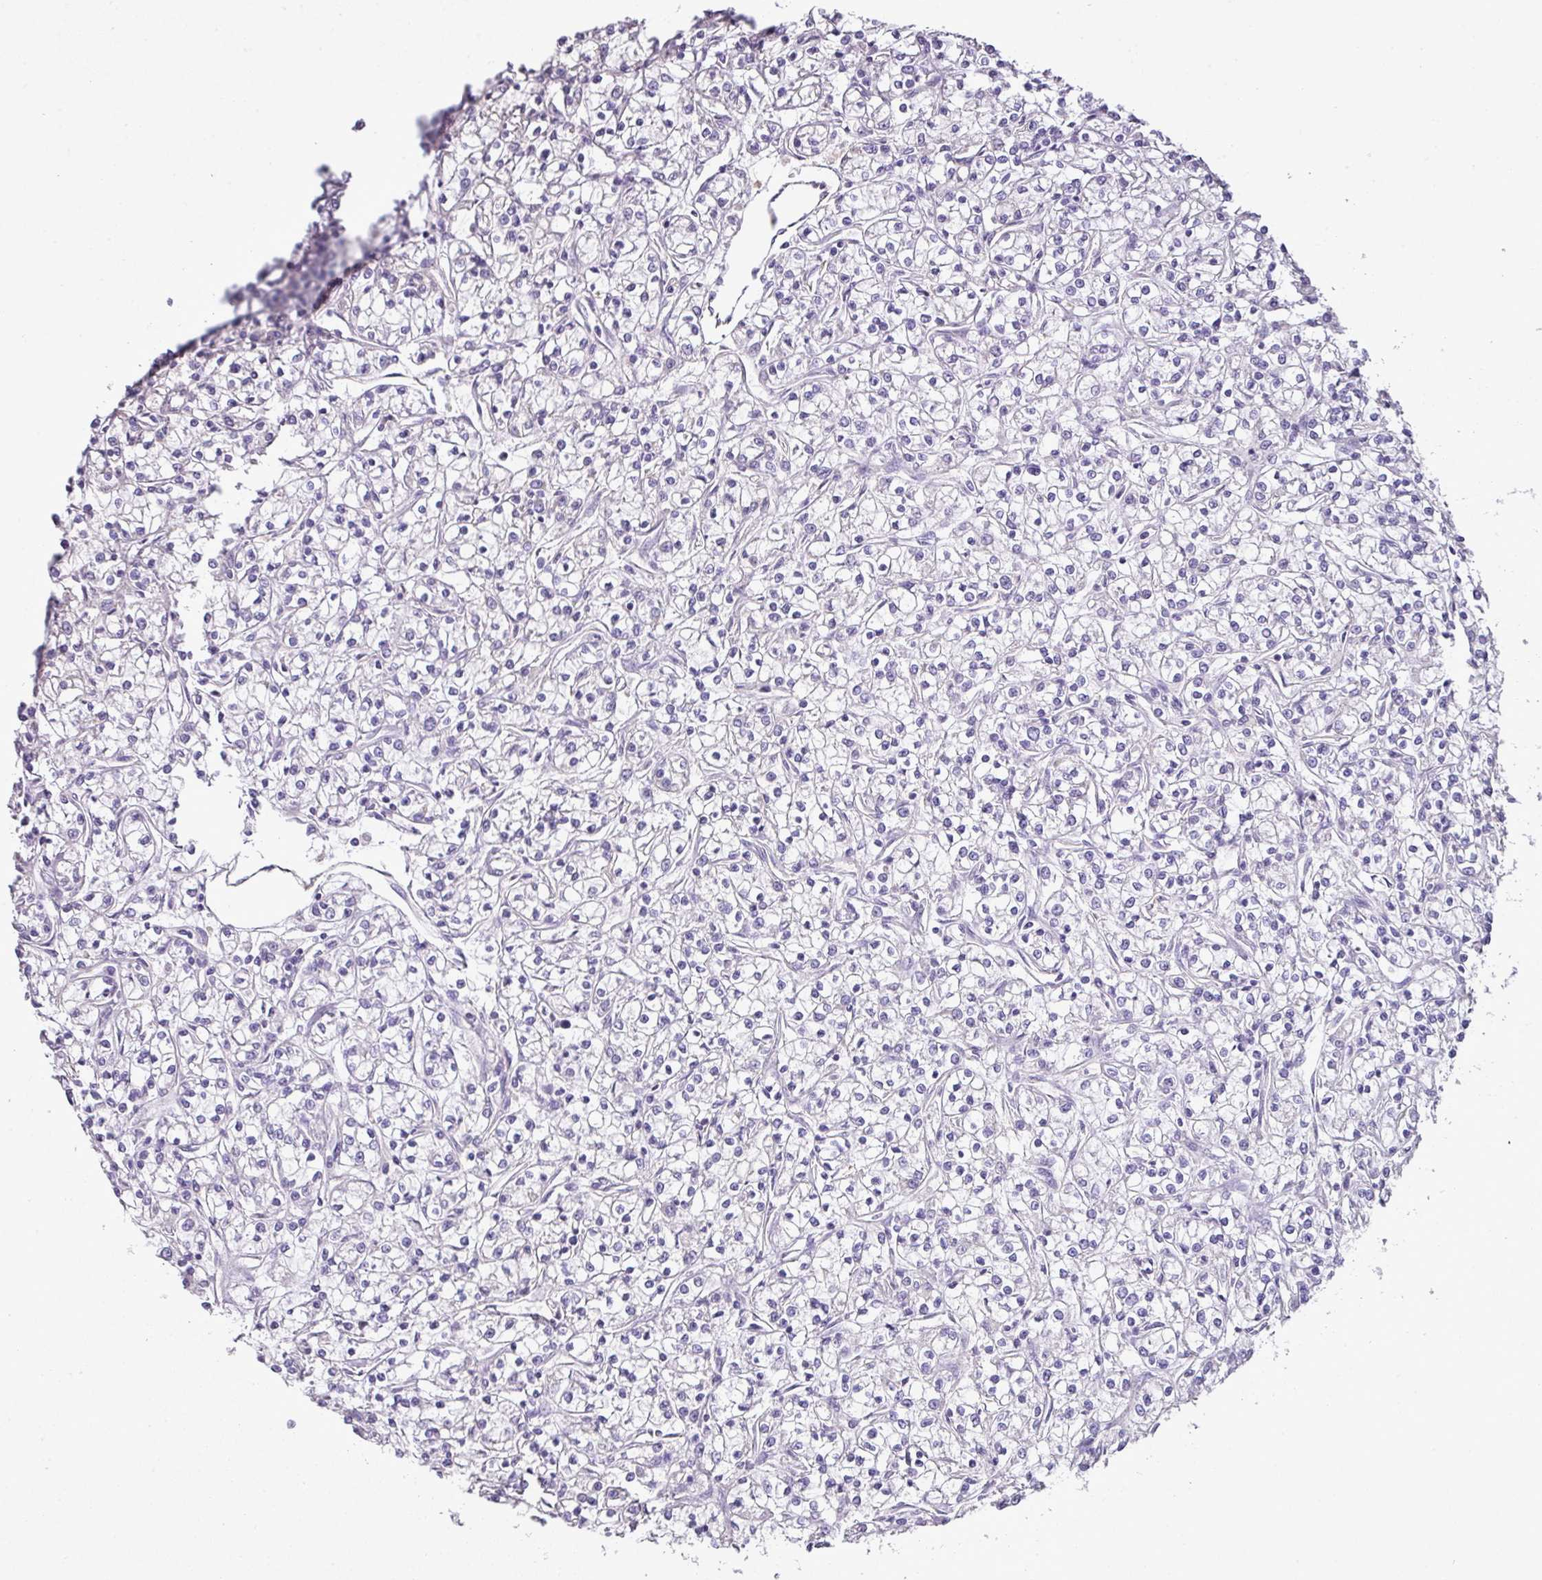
{"staining": {"intensity": "negative", "quantity": "none", "location": "none"}, "tissue": "renal cancer", "cell_type": "Tumor cells", "image_type": "cancer", "snomed": [{"axis": "morphology", "description": "Adenocarcinoma, NOS"}, {"axis": "topography", "description": "Kidney"}], "caption": "DAB immunohistochemical staining of adenocarcinoma (renal) demonstrates no significant positivity in tumor cells. The staining is performed using DAB brown chromogen with nuclei counter-stained in using hematoxylin.", "gene": "BRINP2", "patient": {"sex": "female", "age": 59}}